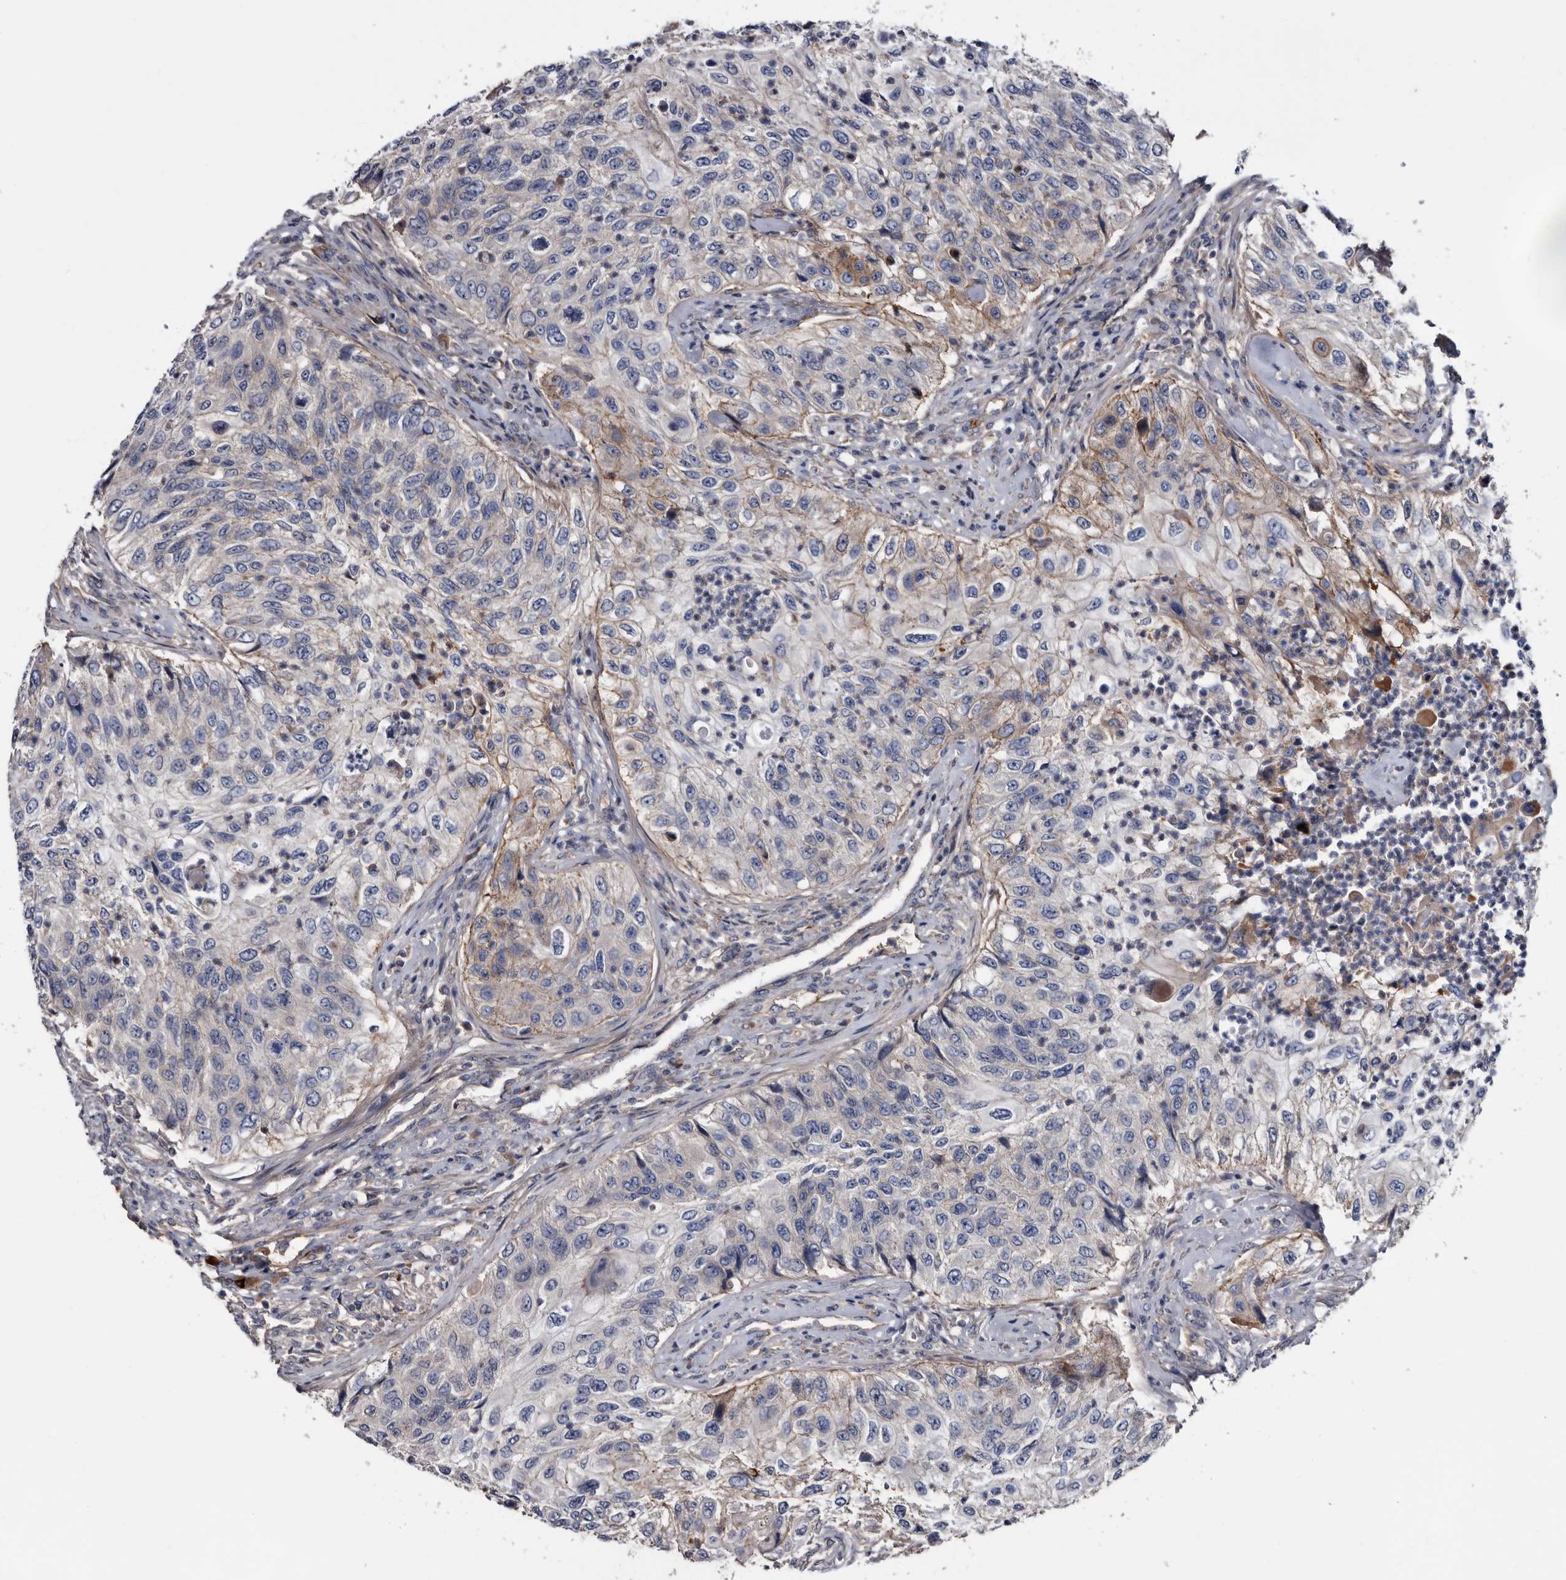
{"staining": {"intensity": "moderate", "quantity": "<25%", "location": "cytoplasmic/membranous"}, "tissue": "urothelial cancer", "cell_type": "Tumor cells", "image_type": "cancer", "snomed": [{"axis": "morphology", "description": "Urothelial carcinoma, High grade"}, {"axis": "topography", "description": "Urinary bladder"}], "caption": "The immunohistochemical stain labels moderate cytoplasmic/membranous staining in tumor cells of urothelial cancer tissue. The staining is performed using DAB (3,3'-diaminobenzidine) brown chromogen to label protein expression. The nuclei are counter-stained blue using hematoxylin.", "gene": "TSPAN17", "patient": {"sex": "female", "age": 60}}